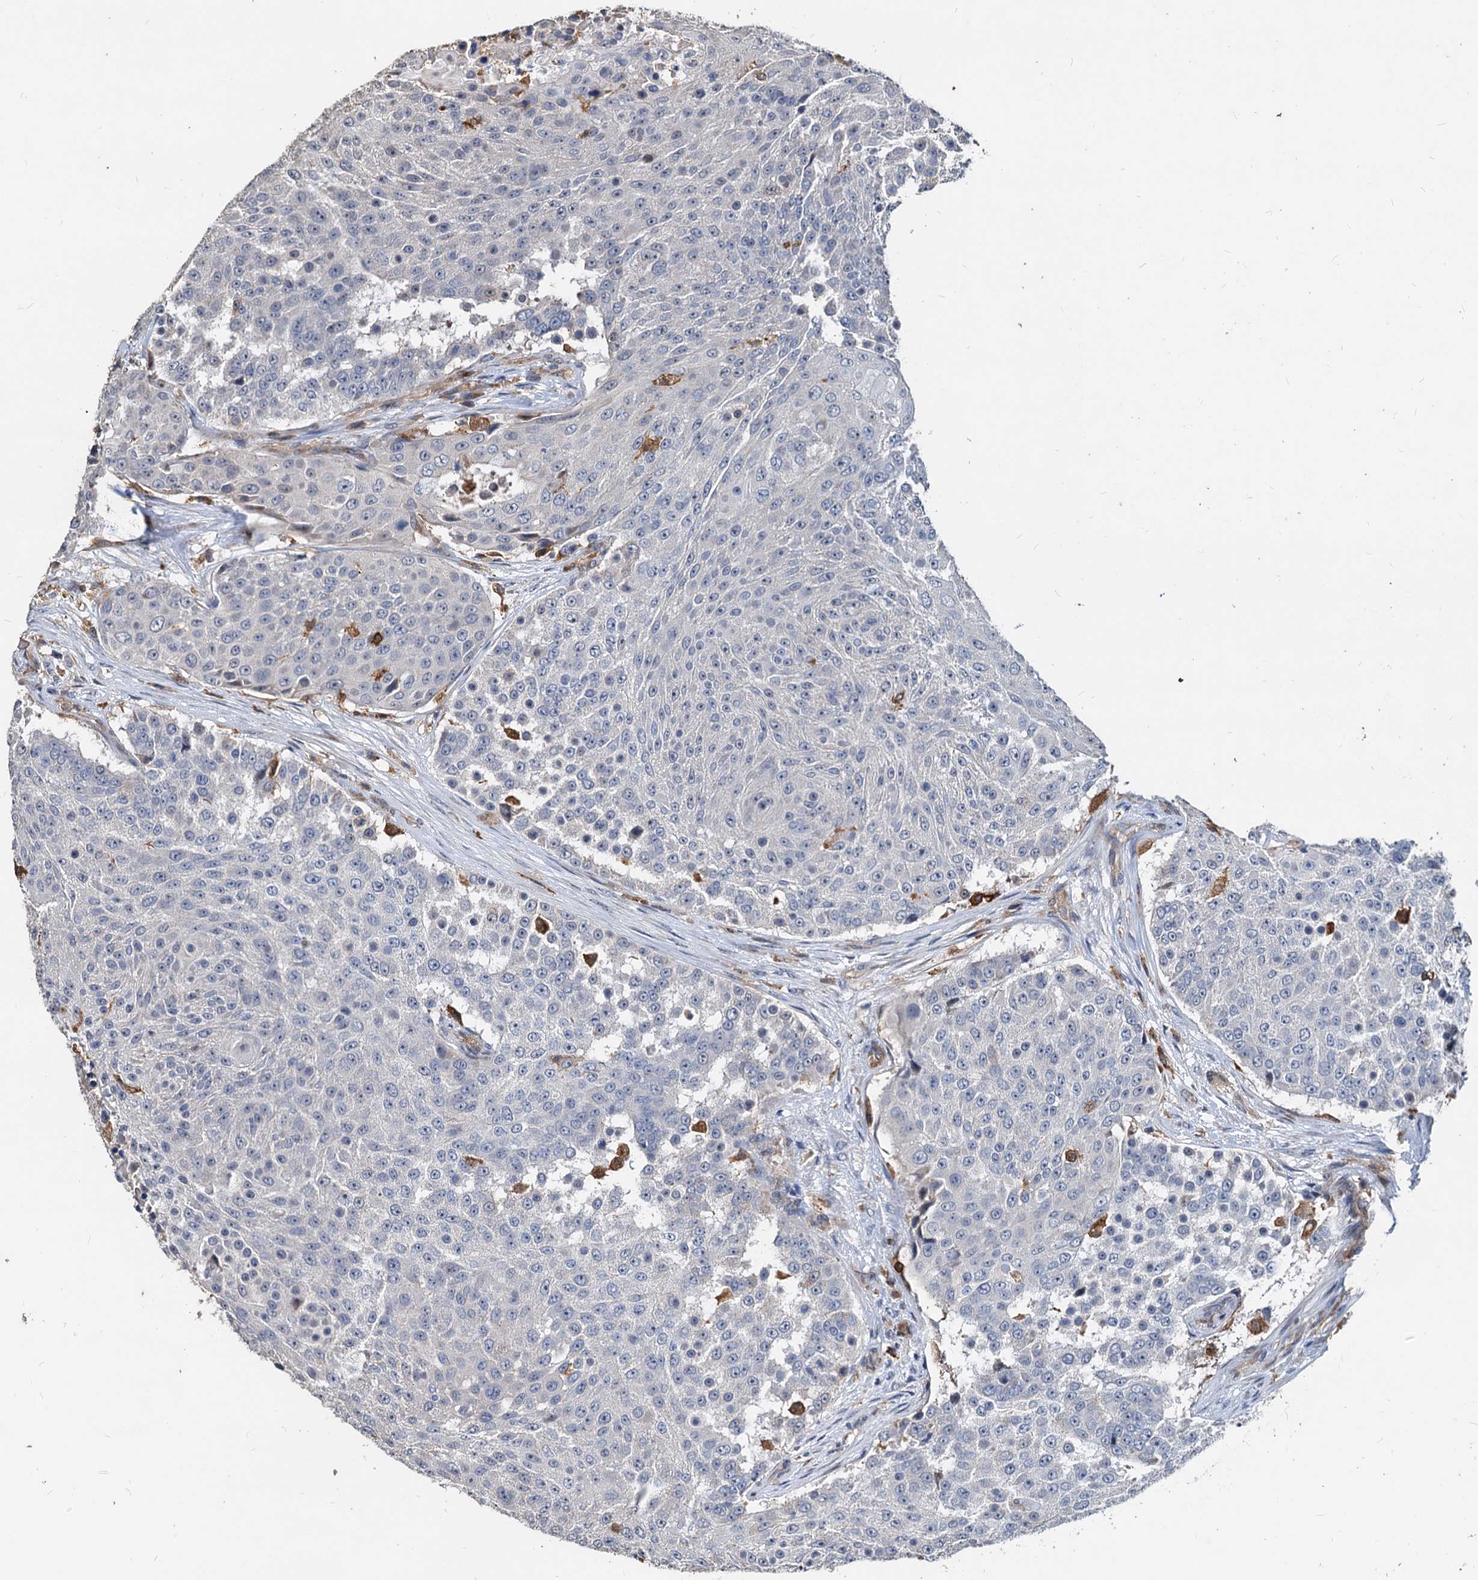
{"staining": {"intensity": "negative", "quantity": "none", "location": "none"}, "tissue": "urothelial cancer", "cell_type": "Tumor cells", "image_type": "cancer", "snomed": [{"axis": "morphology", "description": "Urothelial carcinoma, High grade"}, {"axis": "topography", "description": "Urinary bladder"}], "caption": "An image of human urothelial cancer is negative for staining in tumor cells.", "gene": "LCP2", "patient": {"sex": "female", "age": 63}}